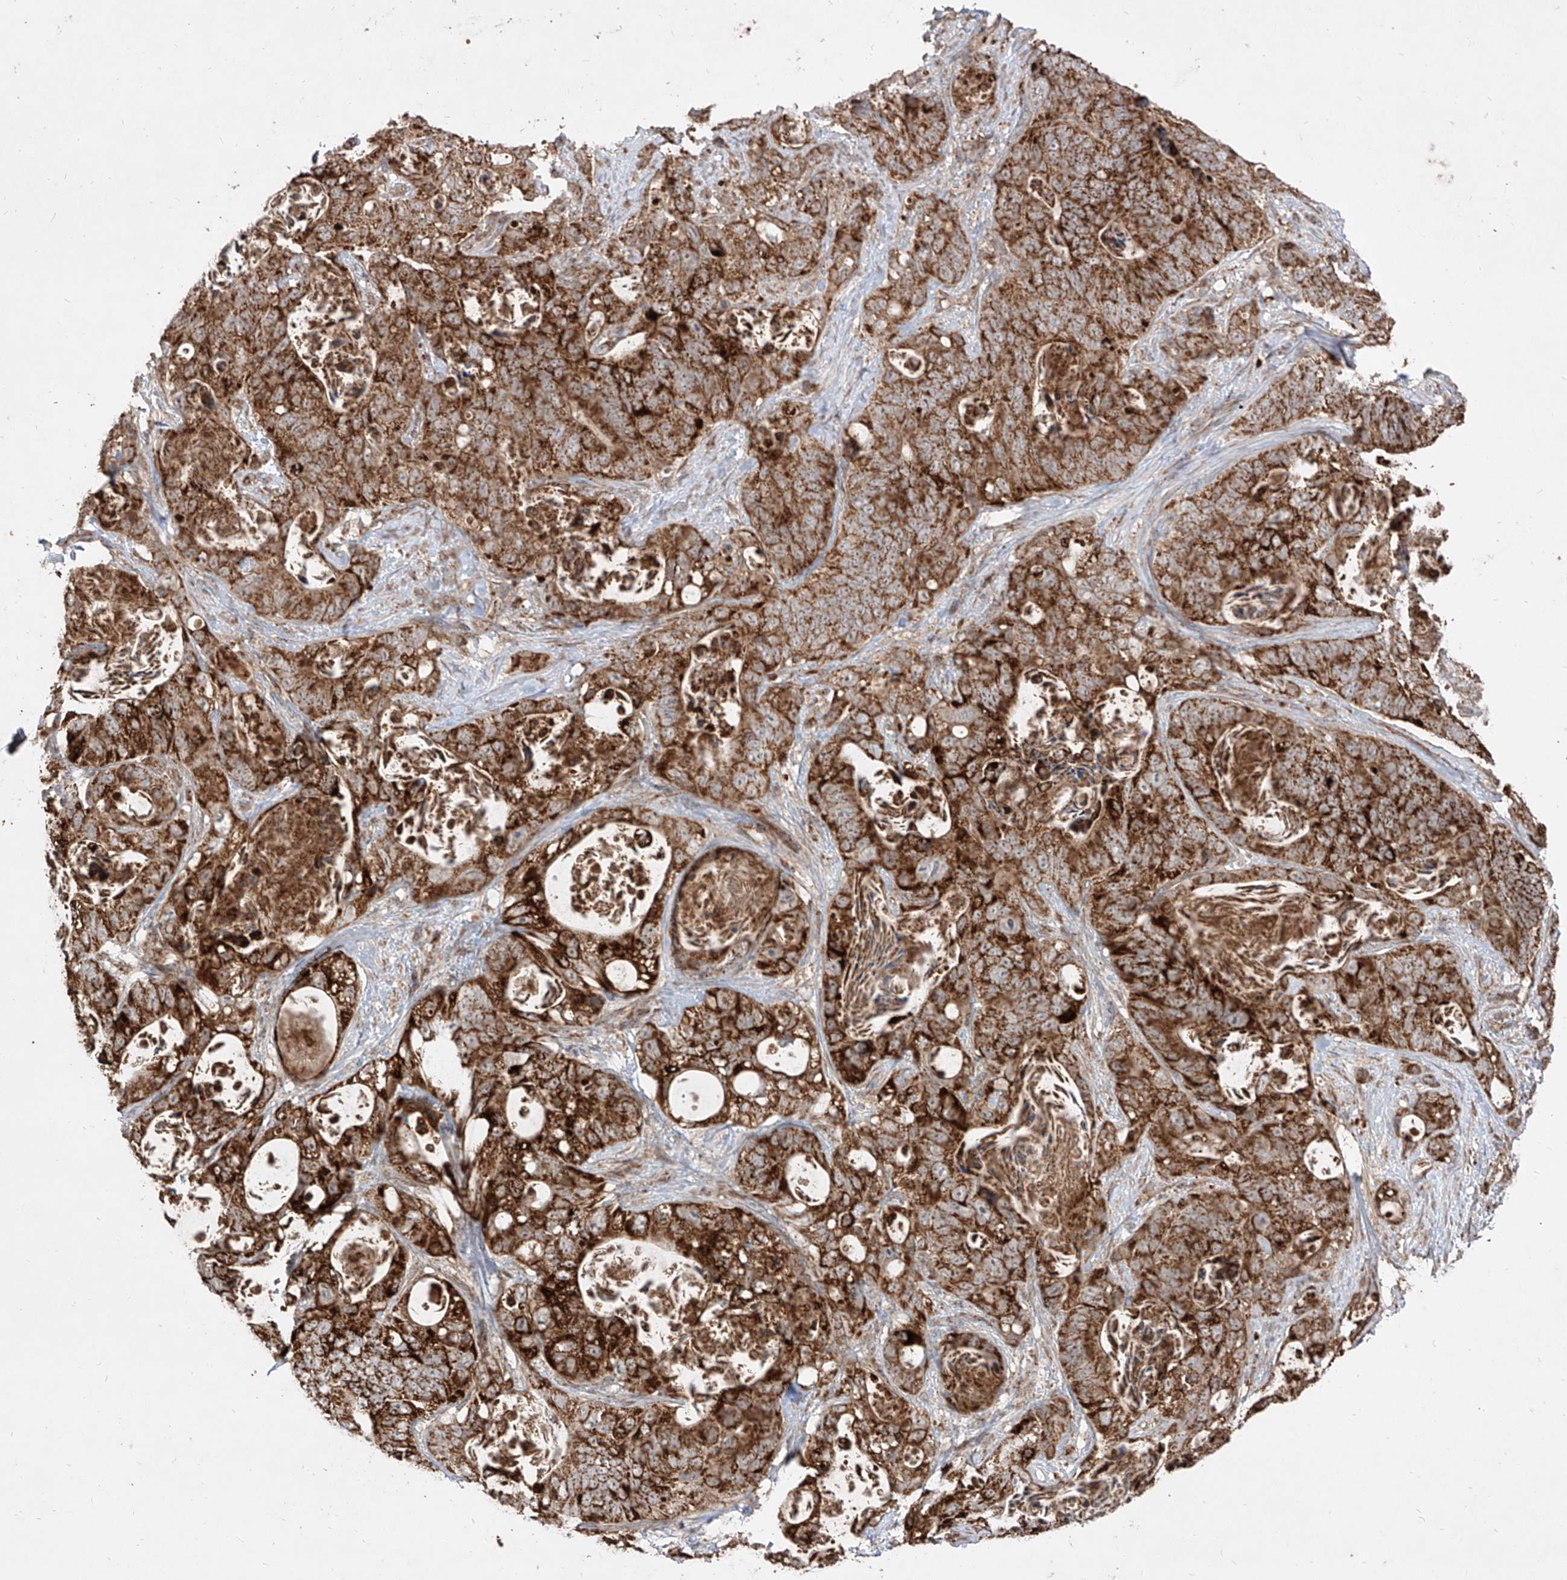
{"staining": {"intensity": "strong", "quantity": ">75%", "location": "cytoplasmic/membranous"}, "tissue": "stomach cancer", "cell_type": "Tumor cells", "image_type": "cancer", "snomed": [{"axis": "morphology", "description": "Normal tissue, NOS"}, {"axis": "morphology", "description": "Adenocarcinoma, NOS"}, {"axis": "topography", "description": "Stomach"}], "caption": "Immunohistochemistry of human stomach adenocarcinoma demonstrates high levels of strong cytoplasmic/membranous positivity in about >75% of tumor cells.", "gene": "AIM2", "patient": {"sex": "female", "age": 89}}